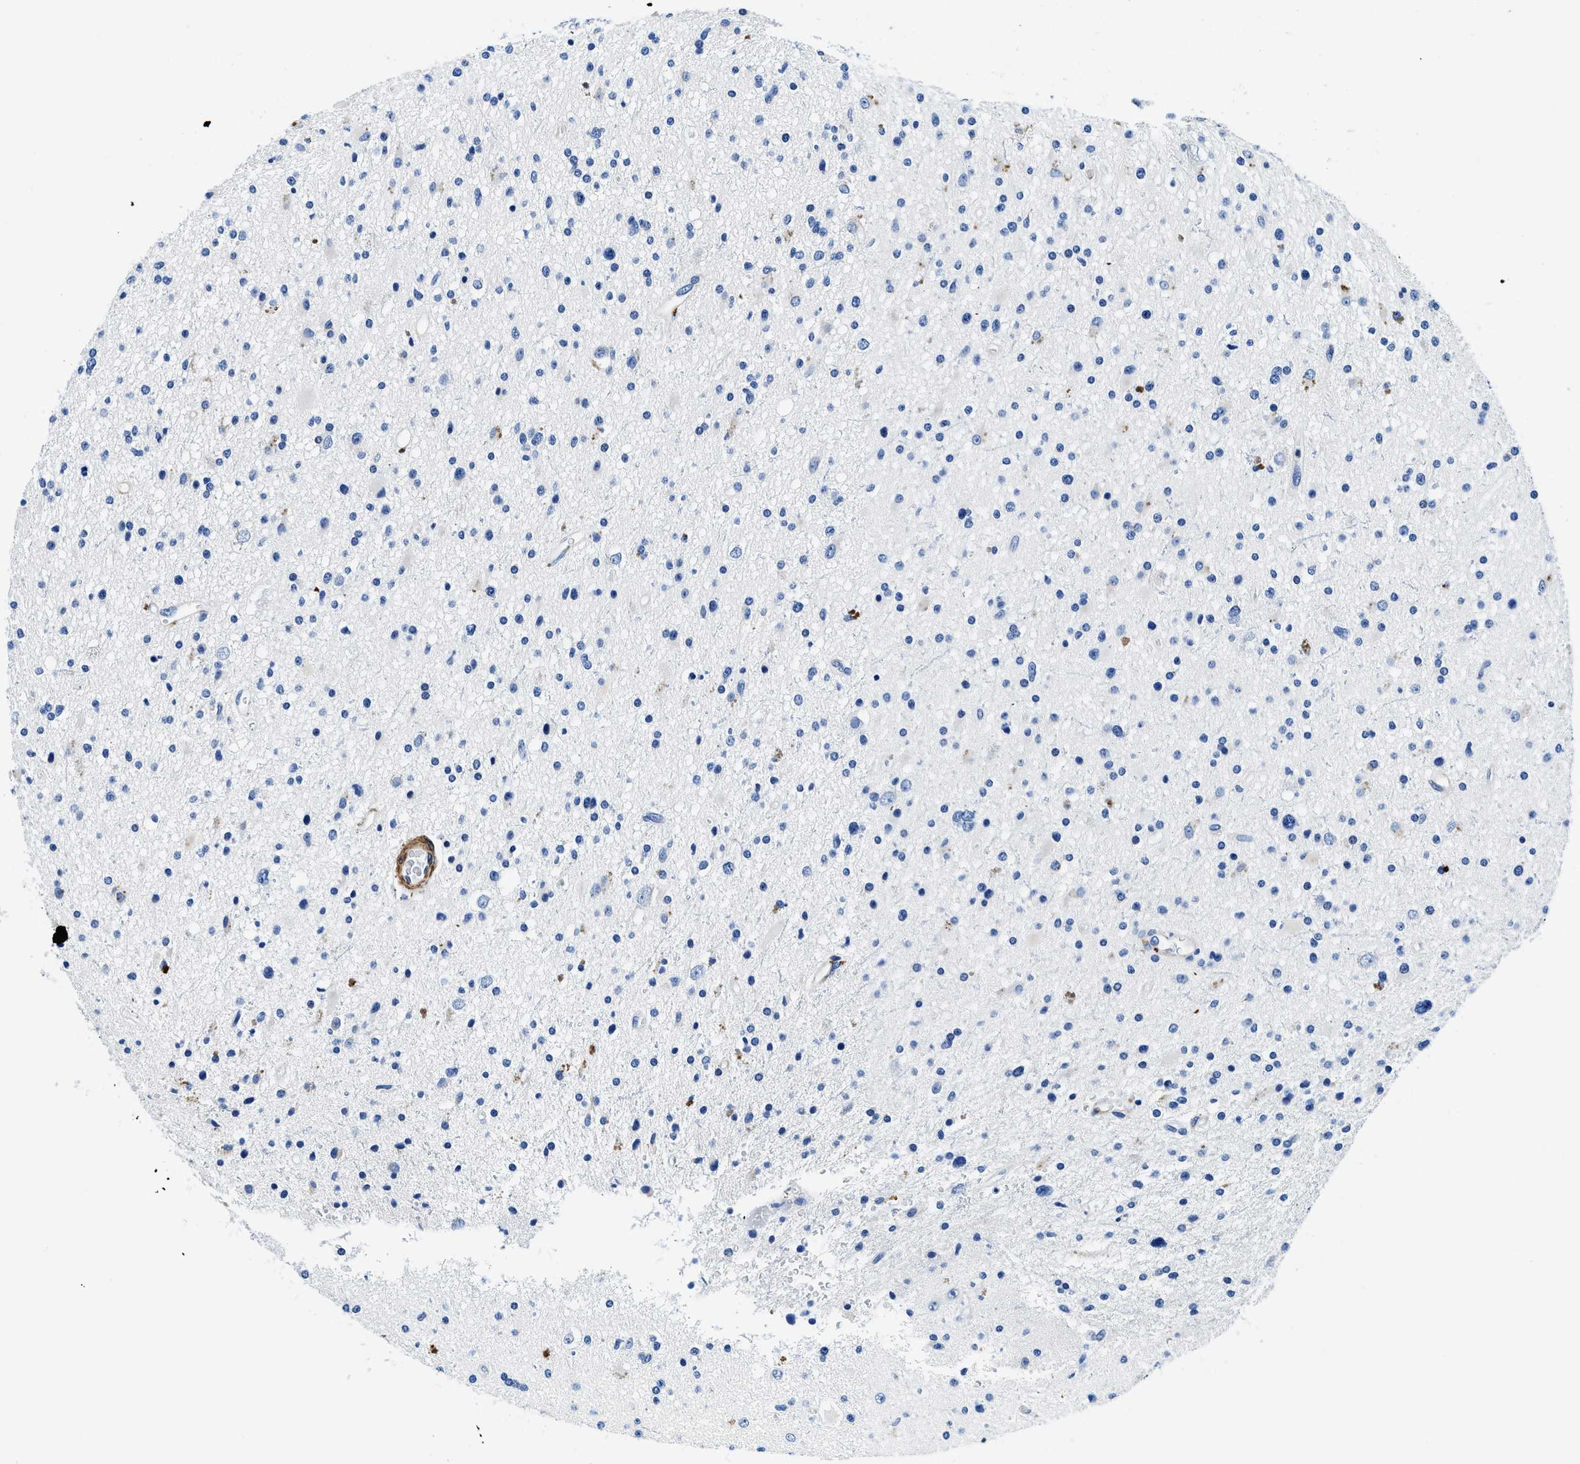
{"staining": {"intensity": "negative", "quantity": "none", "location": "none"}, "tissue": "glioma", "cell_type": "Tumor cells", "image_type": "cancer", "snomed": [{"axis": "morphology", "description": "Glioma, malignant, High grade"}, {"axis": "topography", "description": "Brain"}], "caption": "The photomicrograph shows no significant expression in tumor cells of high-grade glioma (malignant).", "gene": "TEX261", "patient": {"sex": "male", "age": 33}}